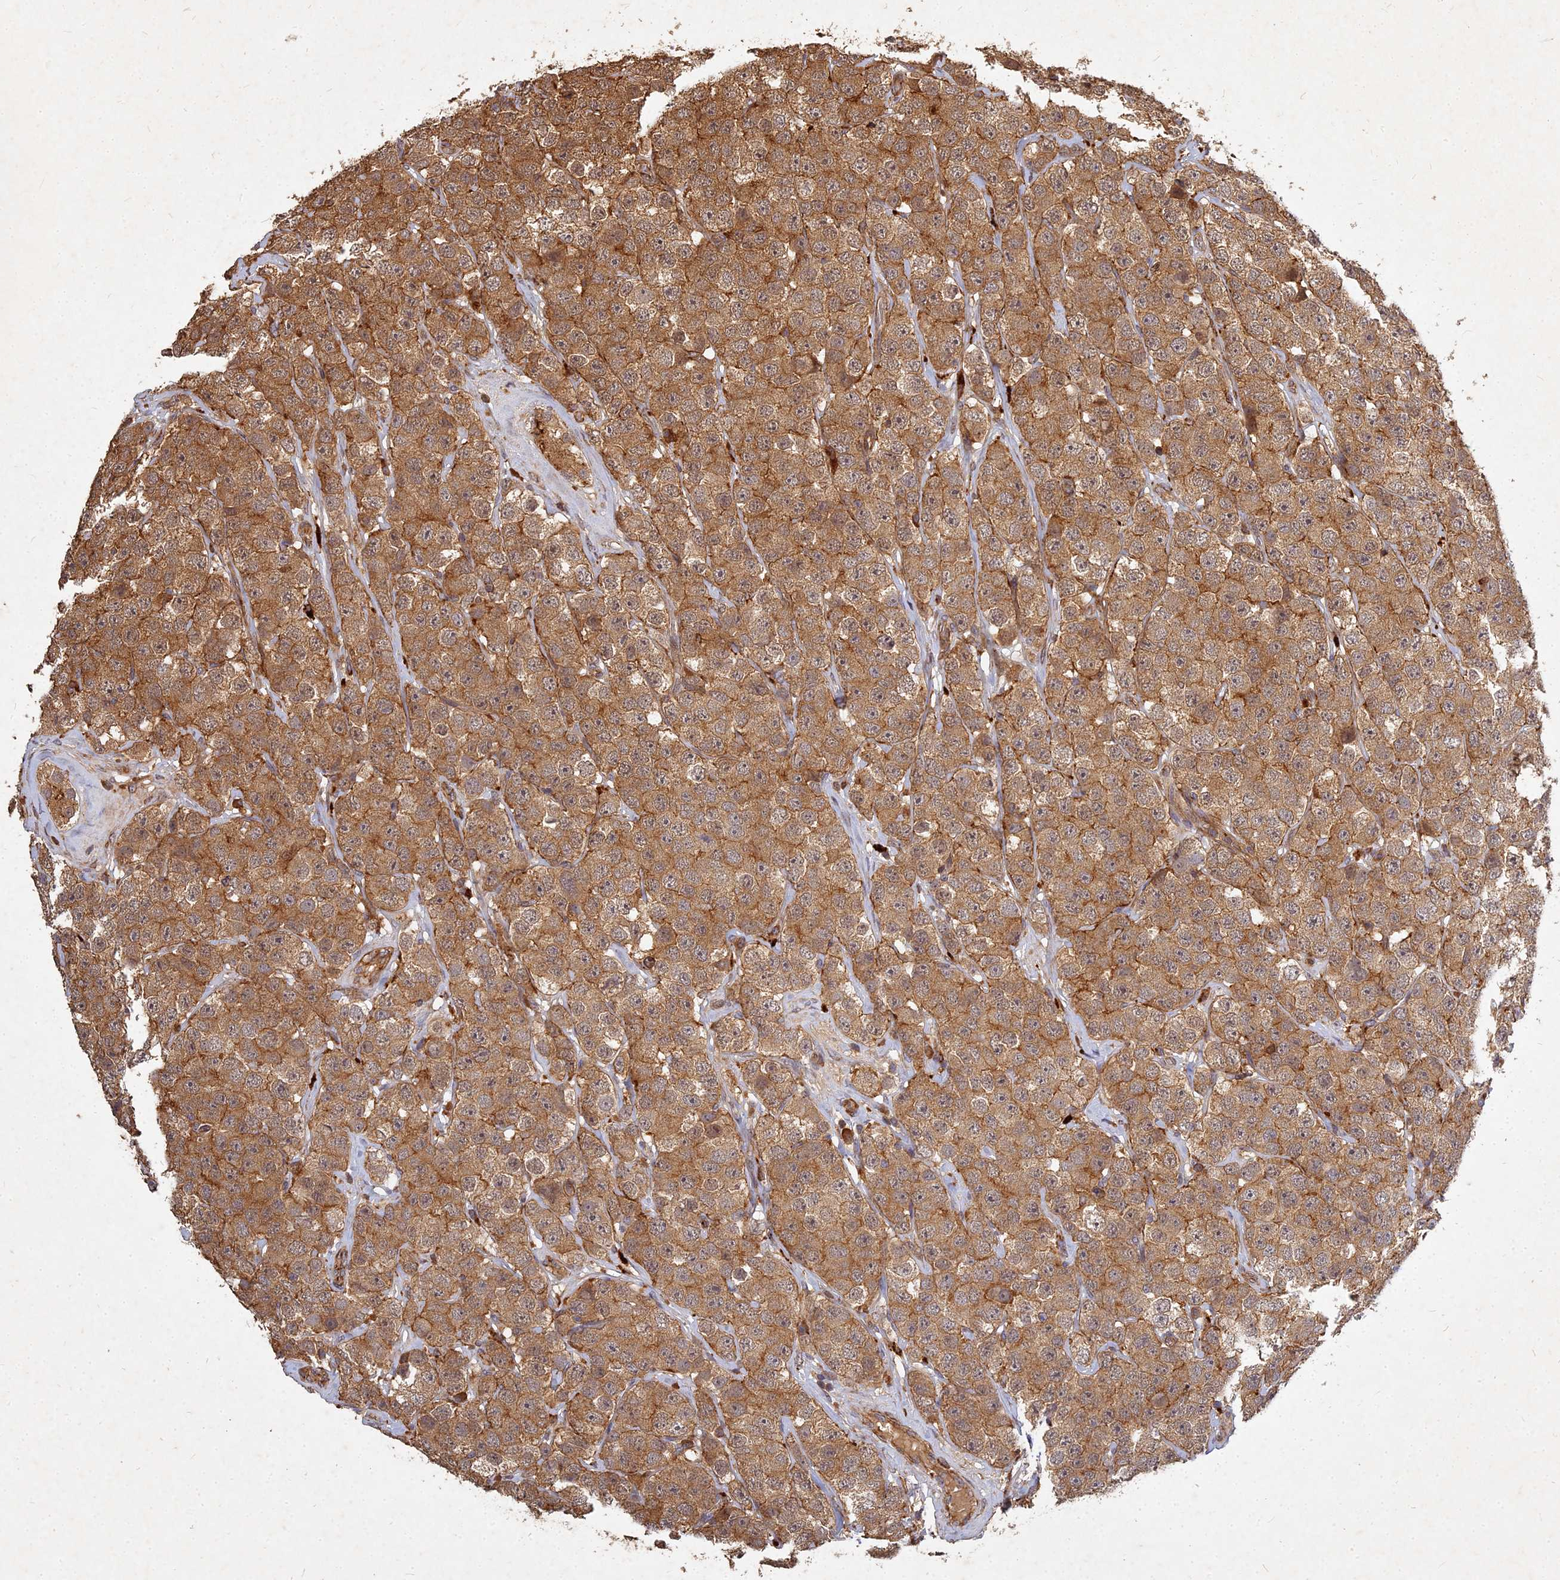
{"staining": {"intensity": "moderate", "quantity": ">75%", "location": "cytoplasmic/membranous"}, "tissue": "testis cancer", "cell_type": "Tumor cells", "image_type": "cancer", "snomed": [{"axis": "morphology", "description": "Seminoma, NOS"}, {"axis": "topography", "description": "Testis"}], "caption": "DAB immunohistochemical staining of human testis cancer (seminoma) reveals moderate cytoplasmic/membranous protein staining in about >75% of tumor cells. The staining was performed using DAB (3,3'-diaminobenzidine), with brown indicating positive protein expression. Nuclei are stained blue with hematoxylin.", "gene": "UBE2W", "patient": {"sex": "male", "age": 28}}